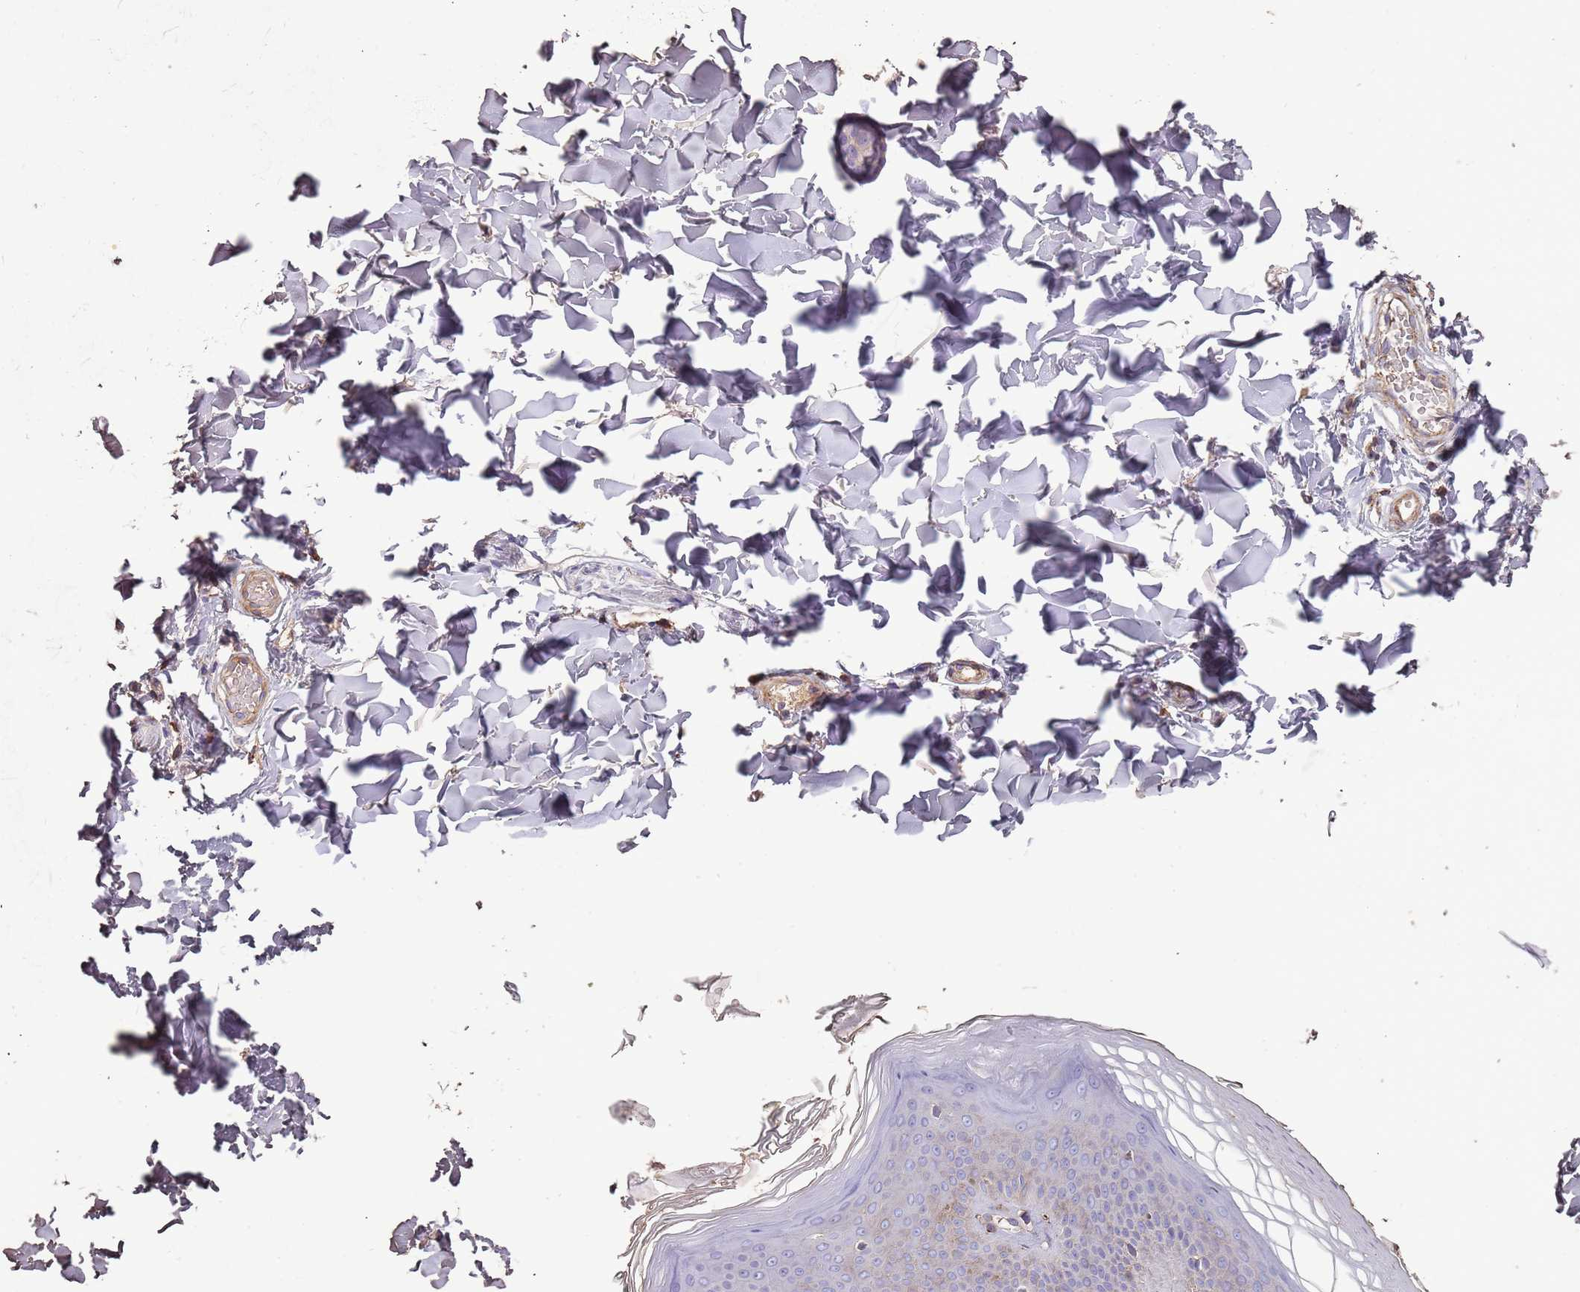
{"staining": {"intensity": "weak", "quantity": ">75%", "location": "cytoplasmic/membranous"}, "tissue": "skin", "cell_type": "Fibroblasts", "image_type": "normal", "snomed": [{"axis": "morphology", "description": "Normal tissue, NOS"}, {"axis": "topography", "description": "Skin"}], "caption": "Human skin stained with a protein marker displays weak staining in fibroblasts.", "gene": "FECH", "patient": {"sex": "male", "age": 36}}